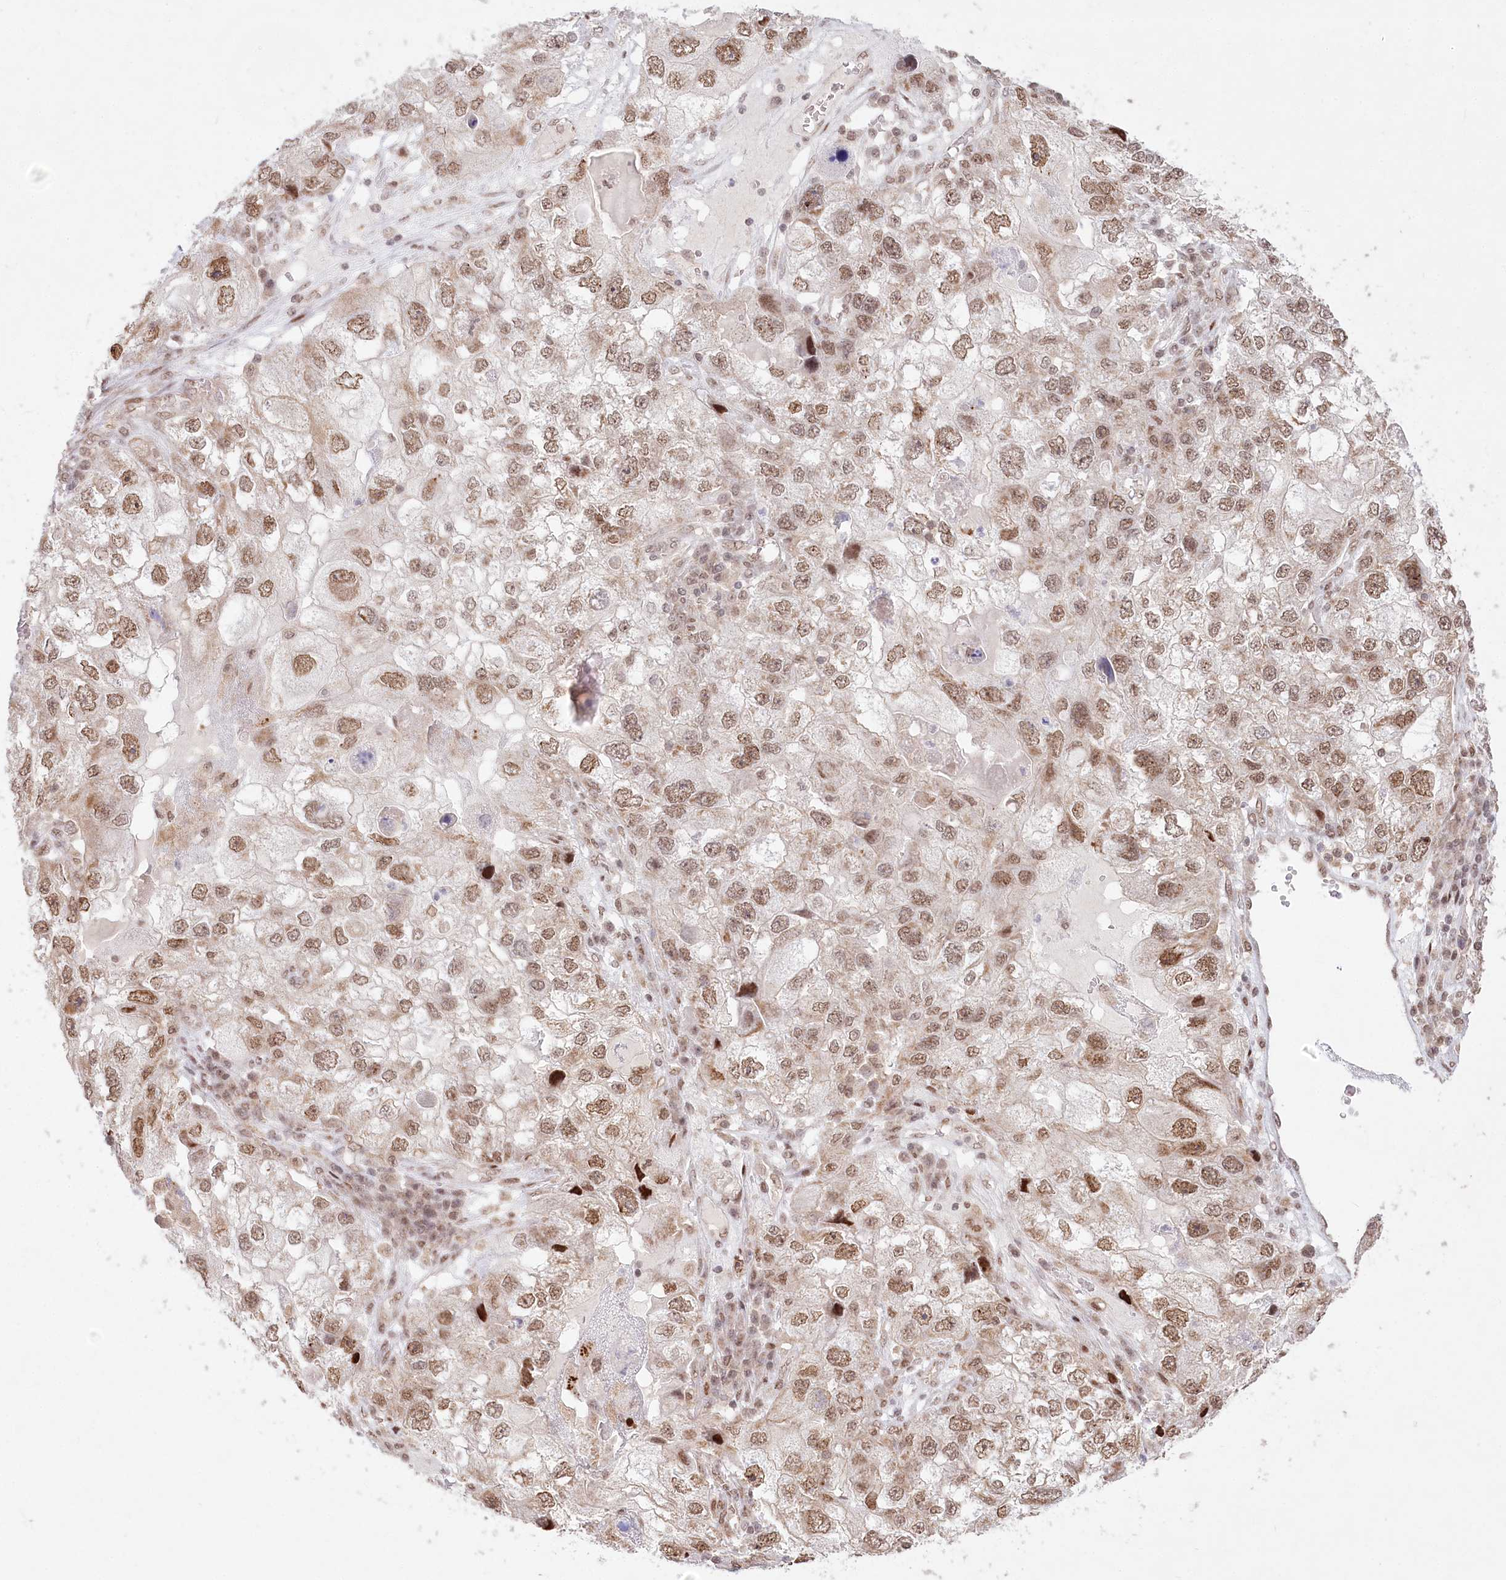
{"staining": {"intensity": "moderate", "quantity": ">75%", "location": "nuclear"}, "tissue": "endometrial cancer", "cell_type": "Tumor cells", "image_type": "cancer", "snomed": [{"axis": "morphology", "description": "Adenocarcinoma, NOS"}, {"axis": "topography", "description": "Endometrium"}], "caption": "Endometrial cancer (adenocarcinoma) stained with DAB immunohistochemistry reveals medium levels of moderate nuclear staining in approximately >75% of tumor cells. The protein is stained brown, and the nuclei are stained in blue (DAB (3,3'-diaminobenzidine) IHC with brightfield microscopy, high magnification).", "gene": "PYURF", "patient": {"sex": "female", "age": 49}}